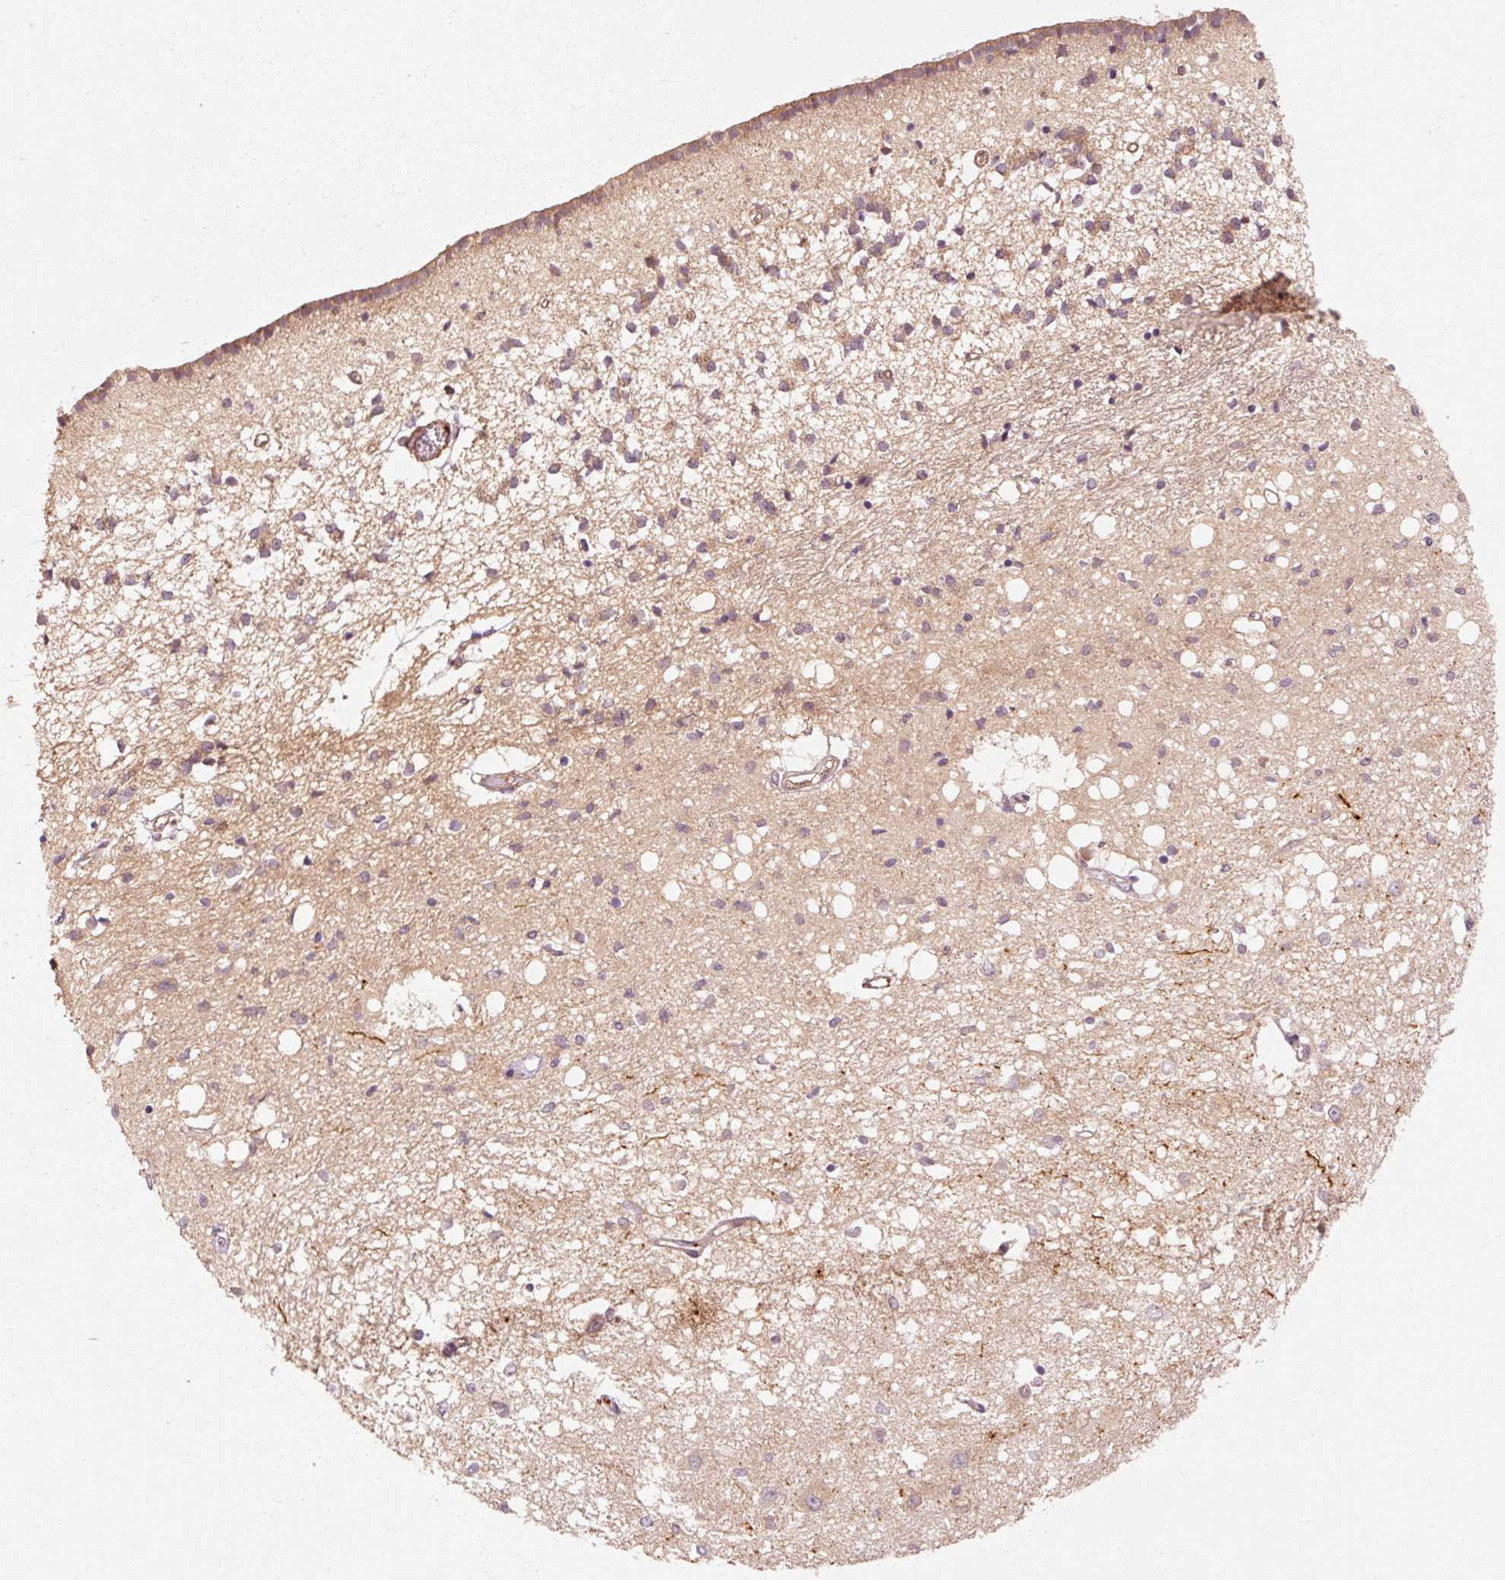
{"staining": {"intensity": "weak", "quantity": "<25%", "location": "cytoplasmic/membranous"}, "tissue": "caudate", "cell_type": "Glial cells", "image_type": "normal", "snomed": [{"axis": "morphology", "description": "Normal tissue, NOS"}, {"axis": "topography", "description": "Lateral ventricle wall"}], "caption": "Glial cells show no significant expression in normal caudate. (DAB (3,3'-diaminobenzidine) immunohistochemistry with hematoxylin counter stain).", "gene": "CTNNA1", "patient": {"sex": "male", "age": 70}}